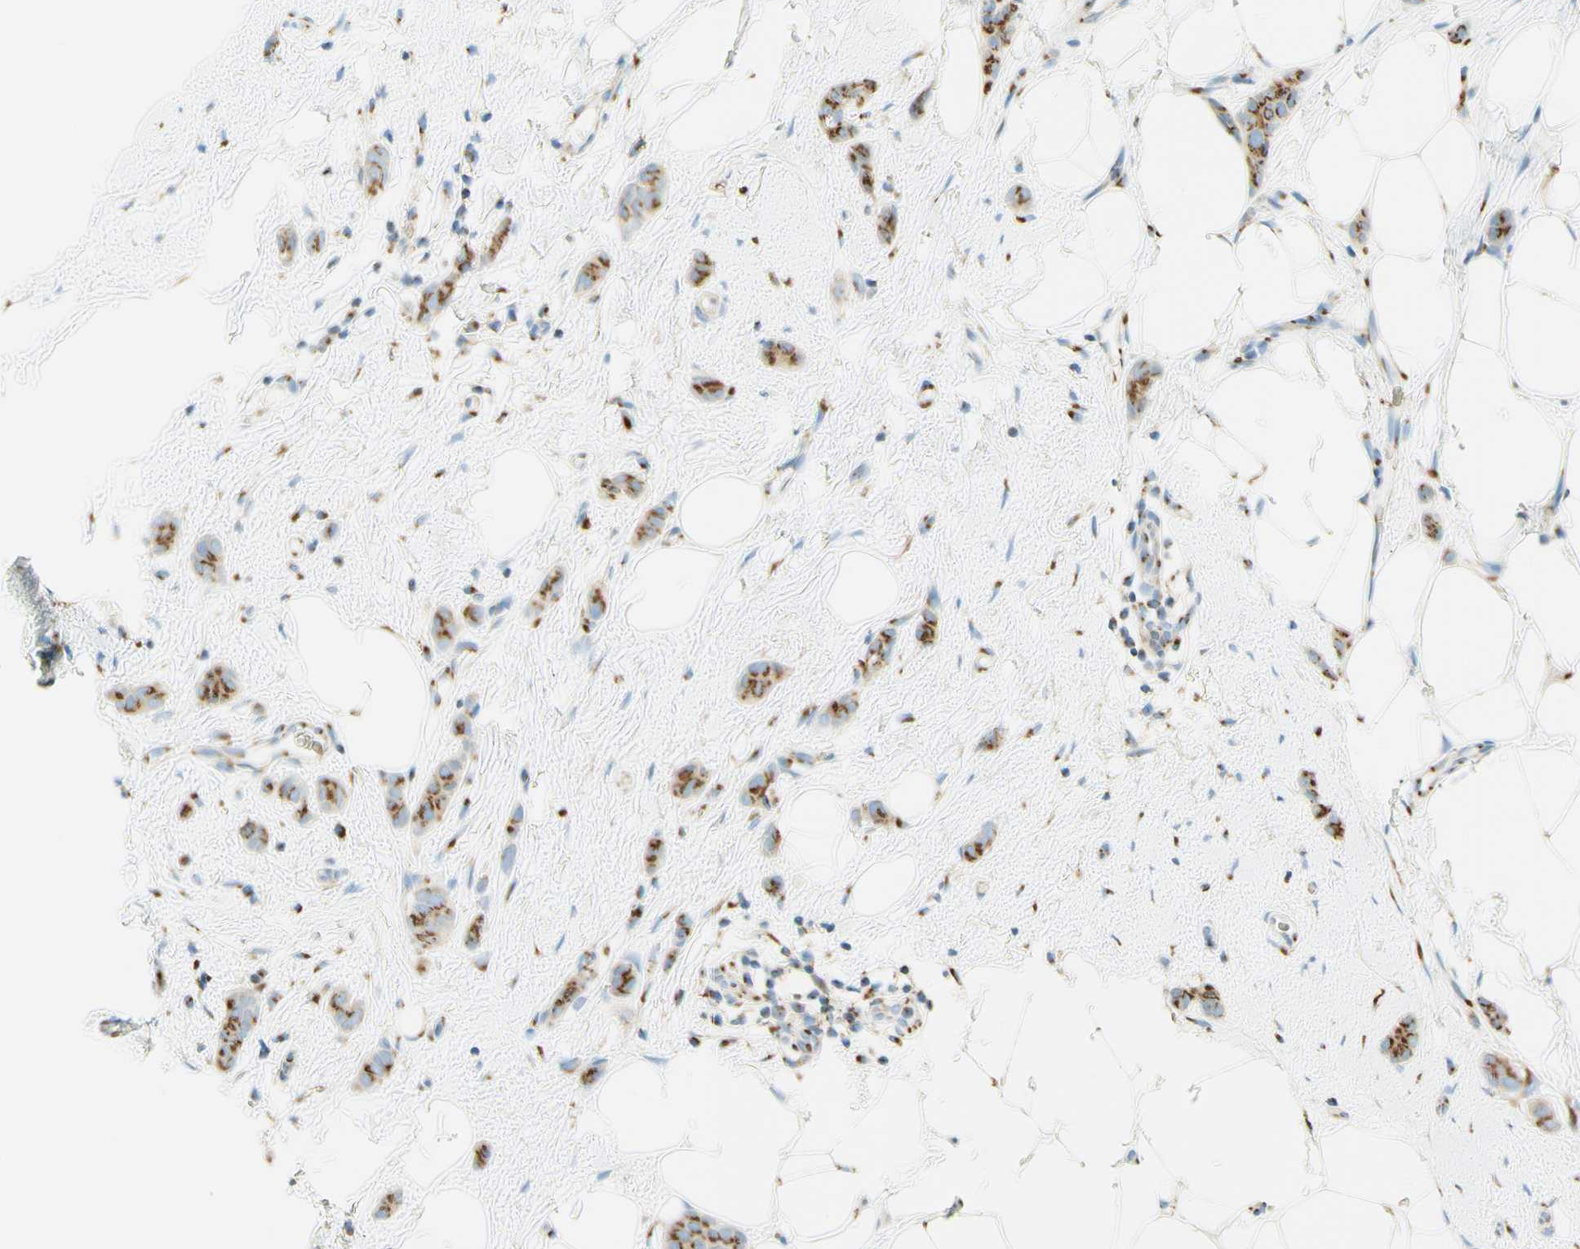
{"staining": {"intensity": "strong", "quantity": ">75%", "location": "cytoplasmic/membranous"}, "tissue": "breast cancer", "cell_type": "Tumor cells", "image_type": "cancer", "snomed": [{"axis": "morphology", "description": "Lobular carcinoma"}, {"axis": "topography", "description": "Skin"}, {"axis": "topography", "description": "Breast"}], "caption": "Immunohistochemistry (IHC) (DAB) staining of human lobular carcinoma (breast) exhibits strong cytoplasmic/membranous protein positivity in approximately >75% of tumor cells.", "gene": "GOLGB1", "patient": {"sex": "female", "age": 46}}